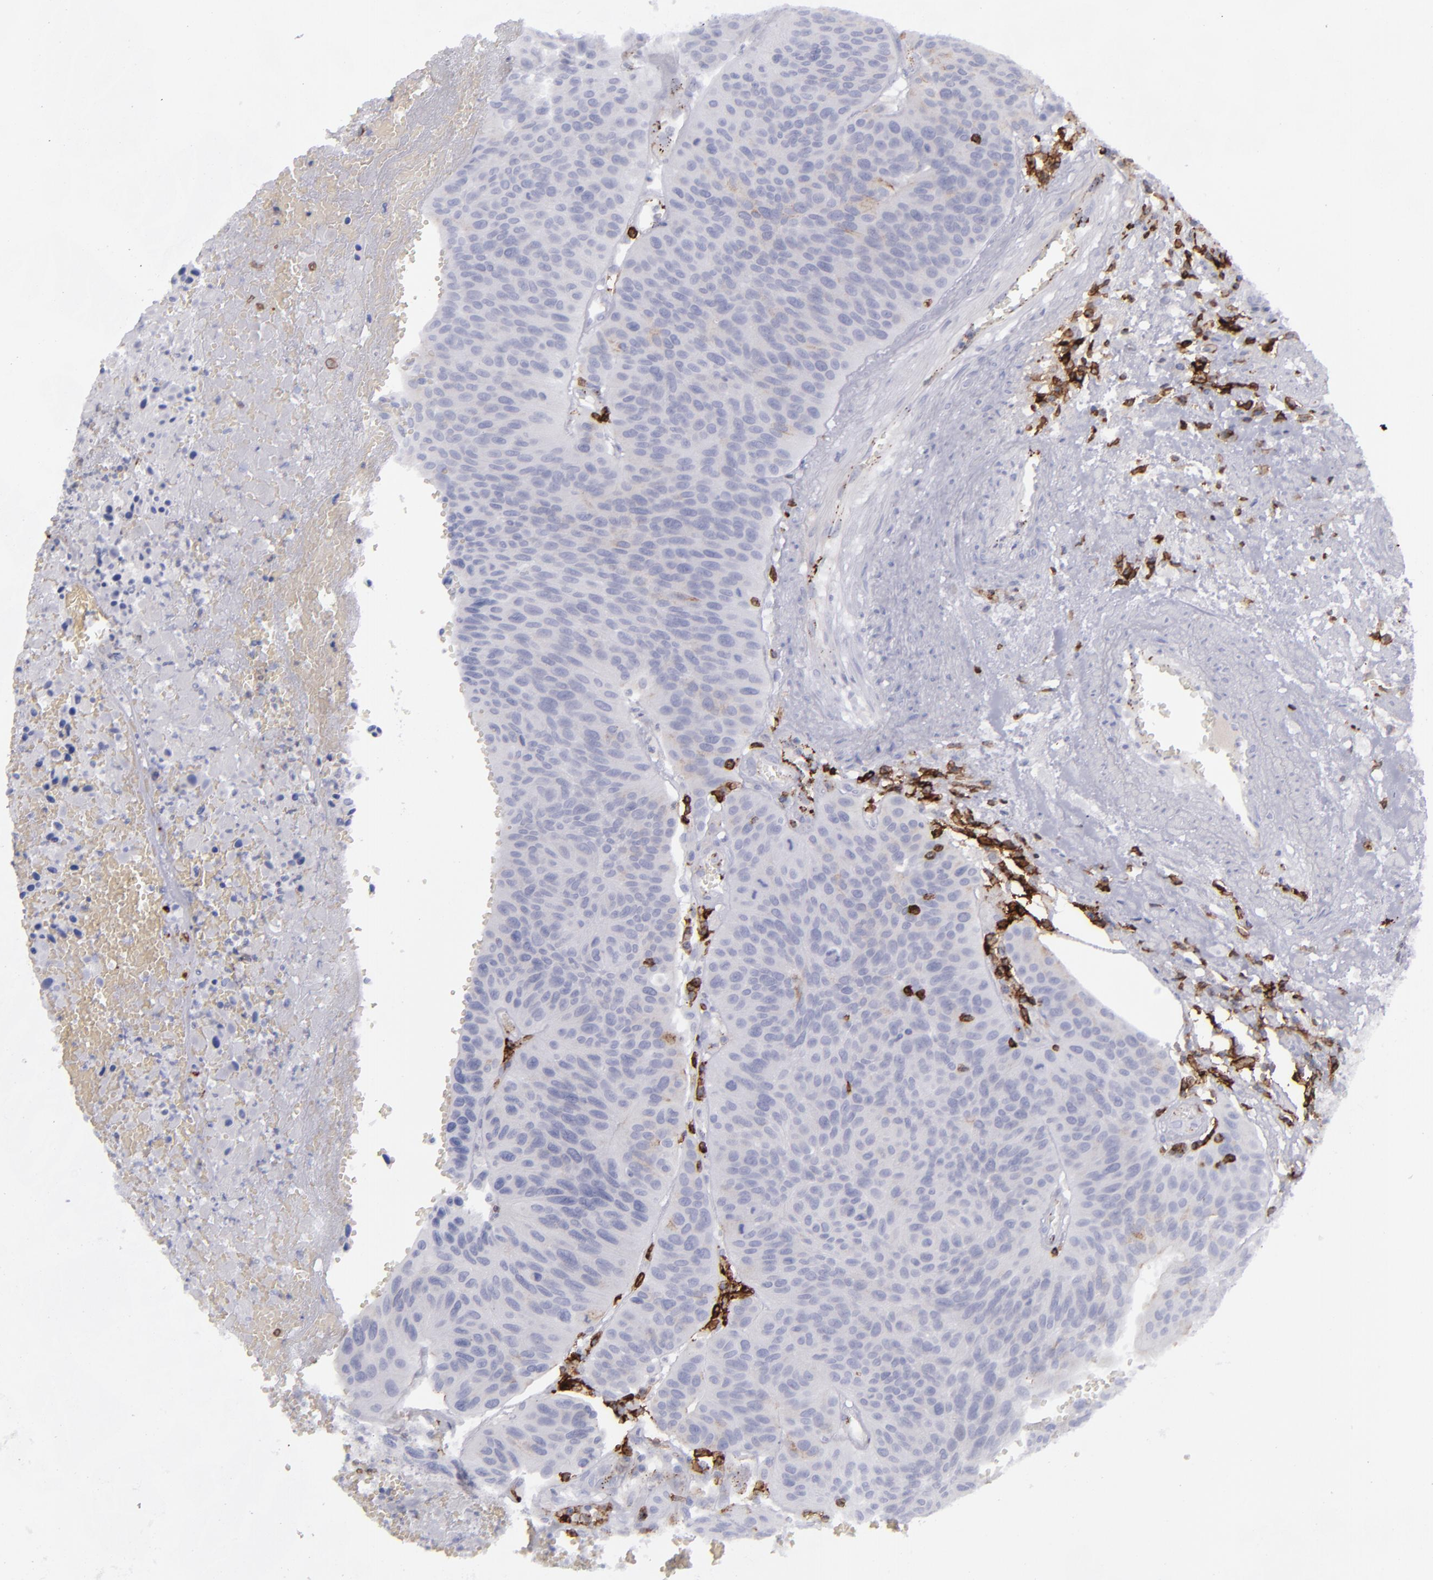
{"staining": {"intensity": "negative", "quantity": "none", "location": "none"}, "tissue": "urothelial cancer", "cell_type": "Tumor cells", "image_type": "cancer", "snomed": [{"axis": "morphology", "description": "Urothelial carcinoma, High grade"}, {"axis": "topography", "description": "Urinary bladder"}], "caption": "Immunohistochemistry image of human urothelial carcinoma (high-grade) stained for a protein (brown), which demonstrates no expression in tumor cells.", "gene": "CD27", "patient": {"sex": "male", "age": 66}}